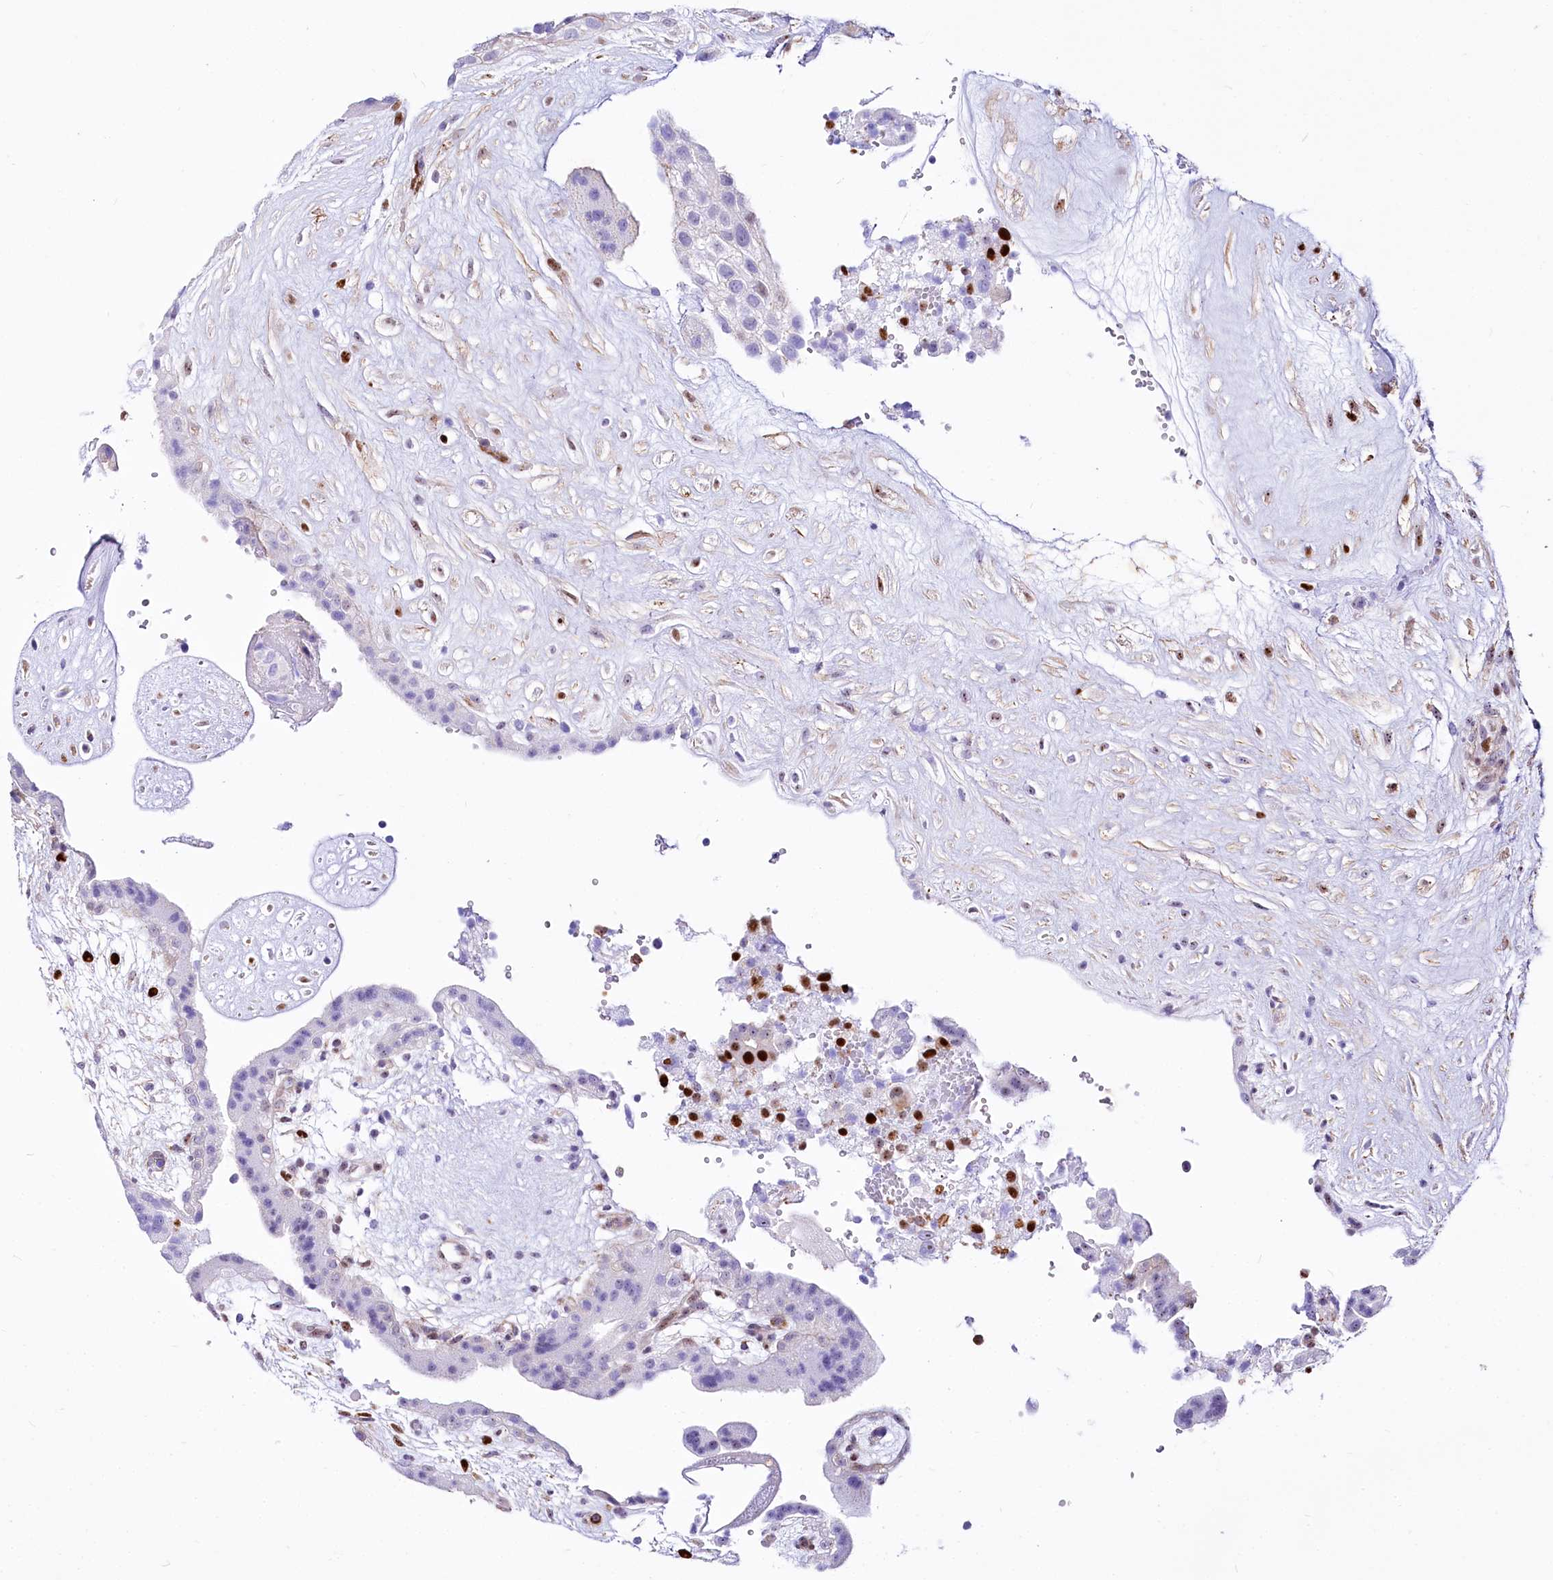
{"staining": {"intensity": "strong", "quantity": ">75%", "location": "nuclear"}, "tissue": "placenta", "cell_type": "Decidual cells", "image_type": "normal", "snomed": [{"axis": "morphology", "description": "Normal tissue, NOS"}, {"axis": "topography", "description": "Placenta"}], "caption": "Placenta stained for a protein (brown) exhibits strong nuclear positive expression in approximately >75% of decidual cells.", "gene": "PTMS", "patient": {"sex": "female", "age": 18}}